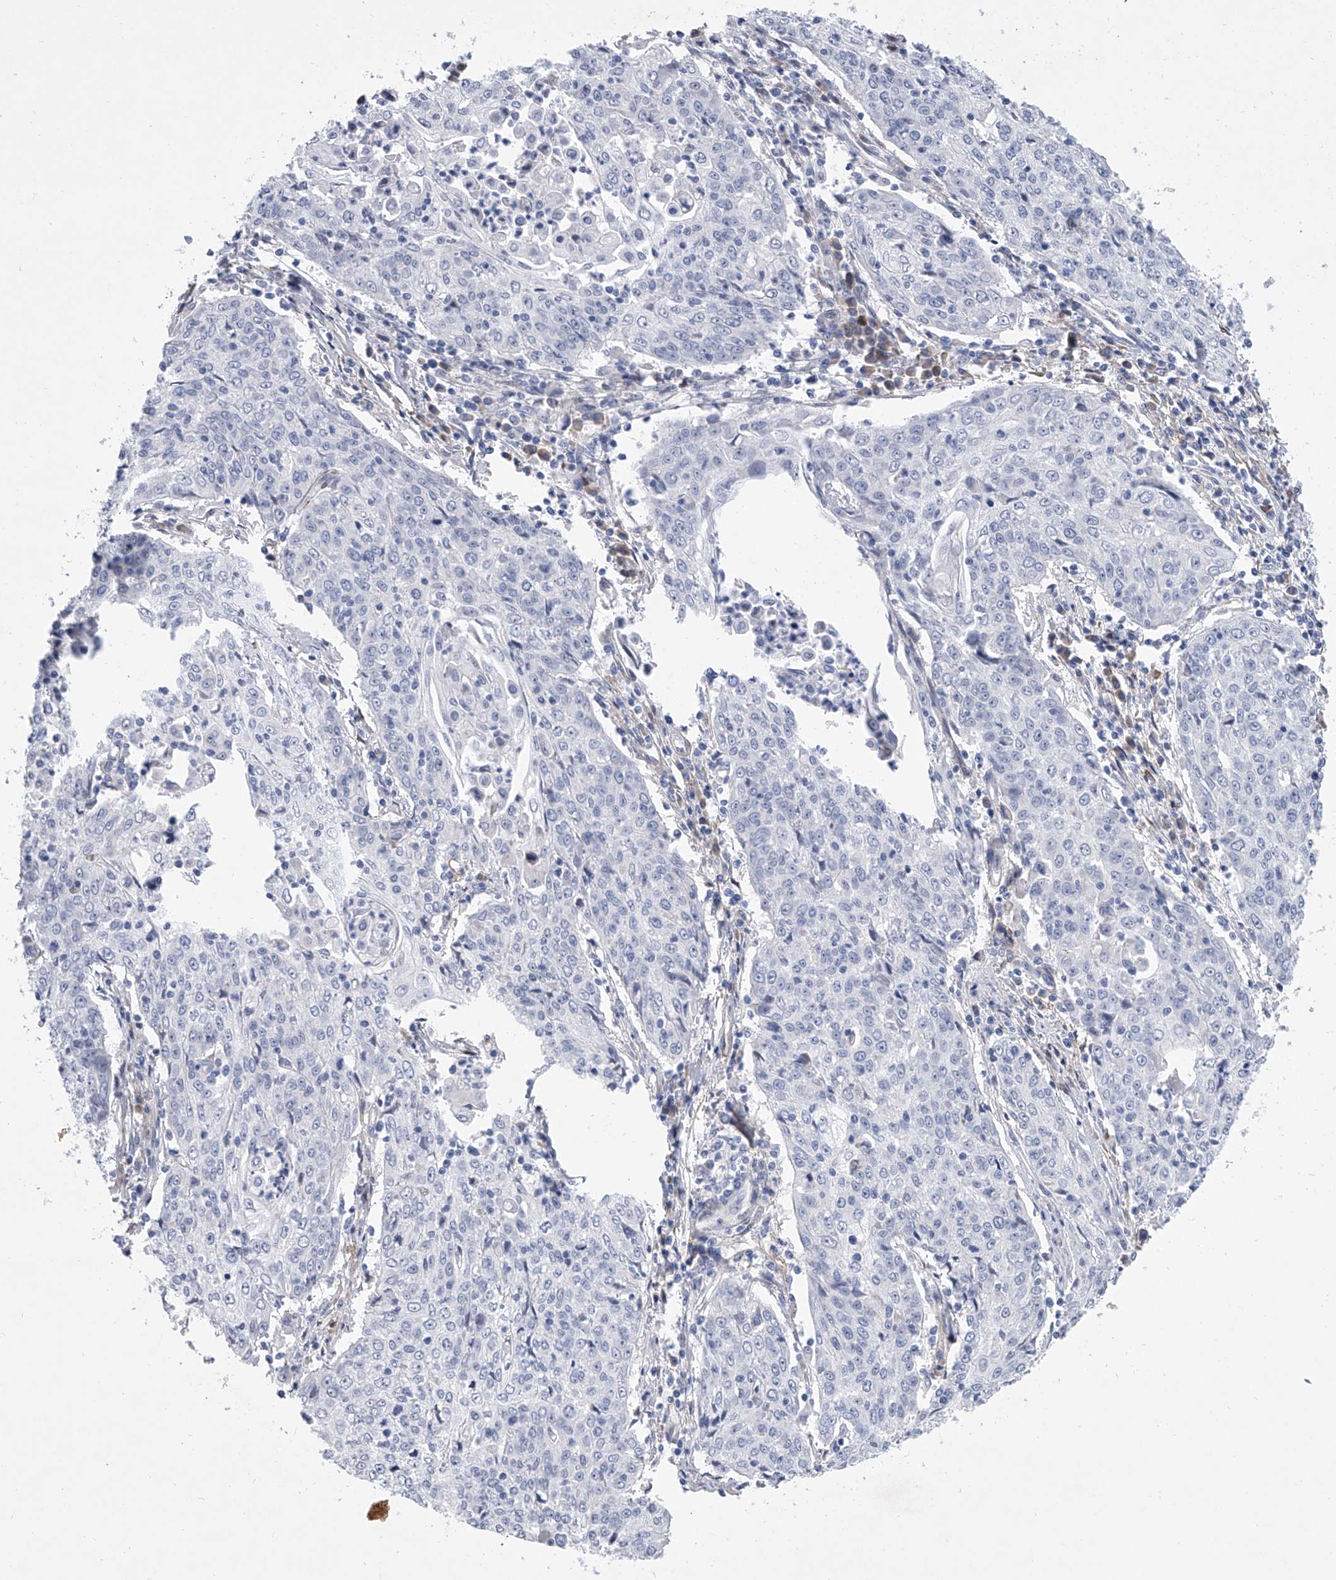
{"staining": {"intensity": "negative", "quantity": "none", "location": "none"}, "tissue": "cervical cancer", "cell_type": "Tumor cells", "image_type": "cancer", "snomed": [{"axis": "morphology", "description": "Squamous cell carcinoma, NOS"}, {"axis": "topography", "description": "Cervix"}], "caption": "Immunohistochemistry image of human cervical cancer (squamous cell carcinoma) stained for a protein (brown), which displays no staining in tumor cells.", "gene": "ALG14", "patient": {"sex": "female", "age": 48}}